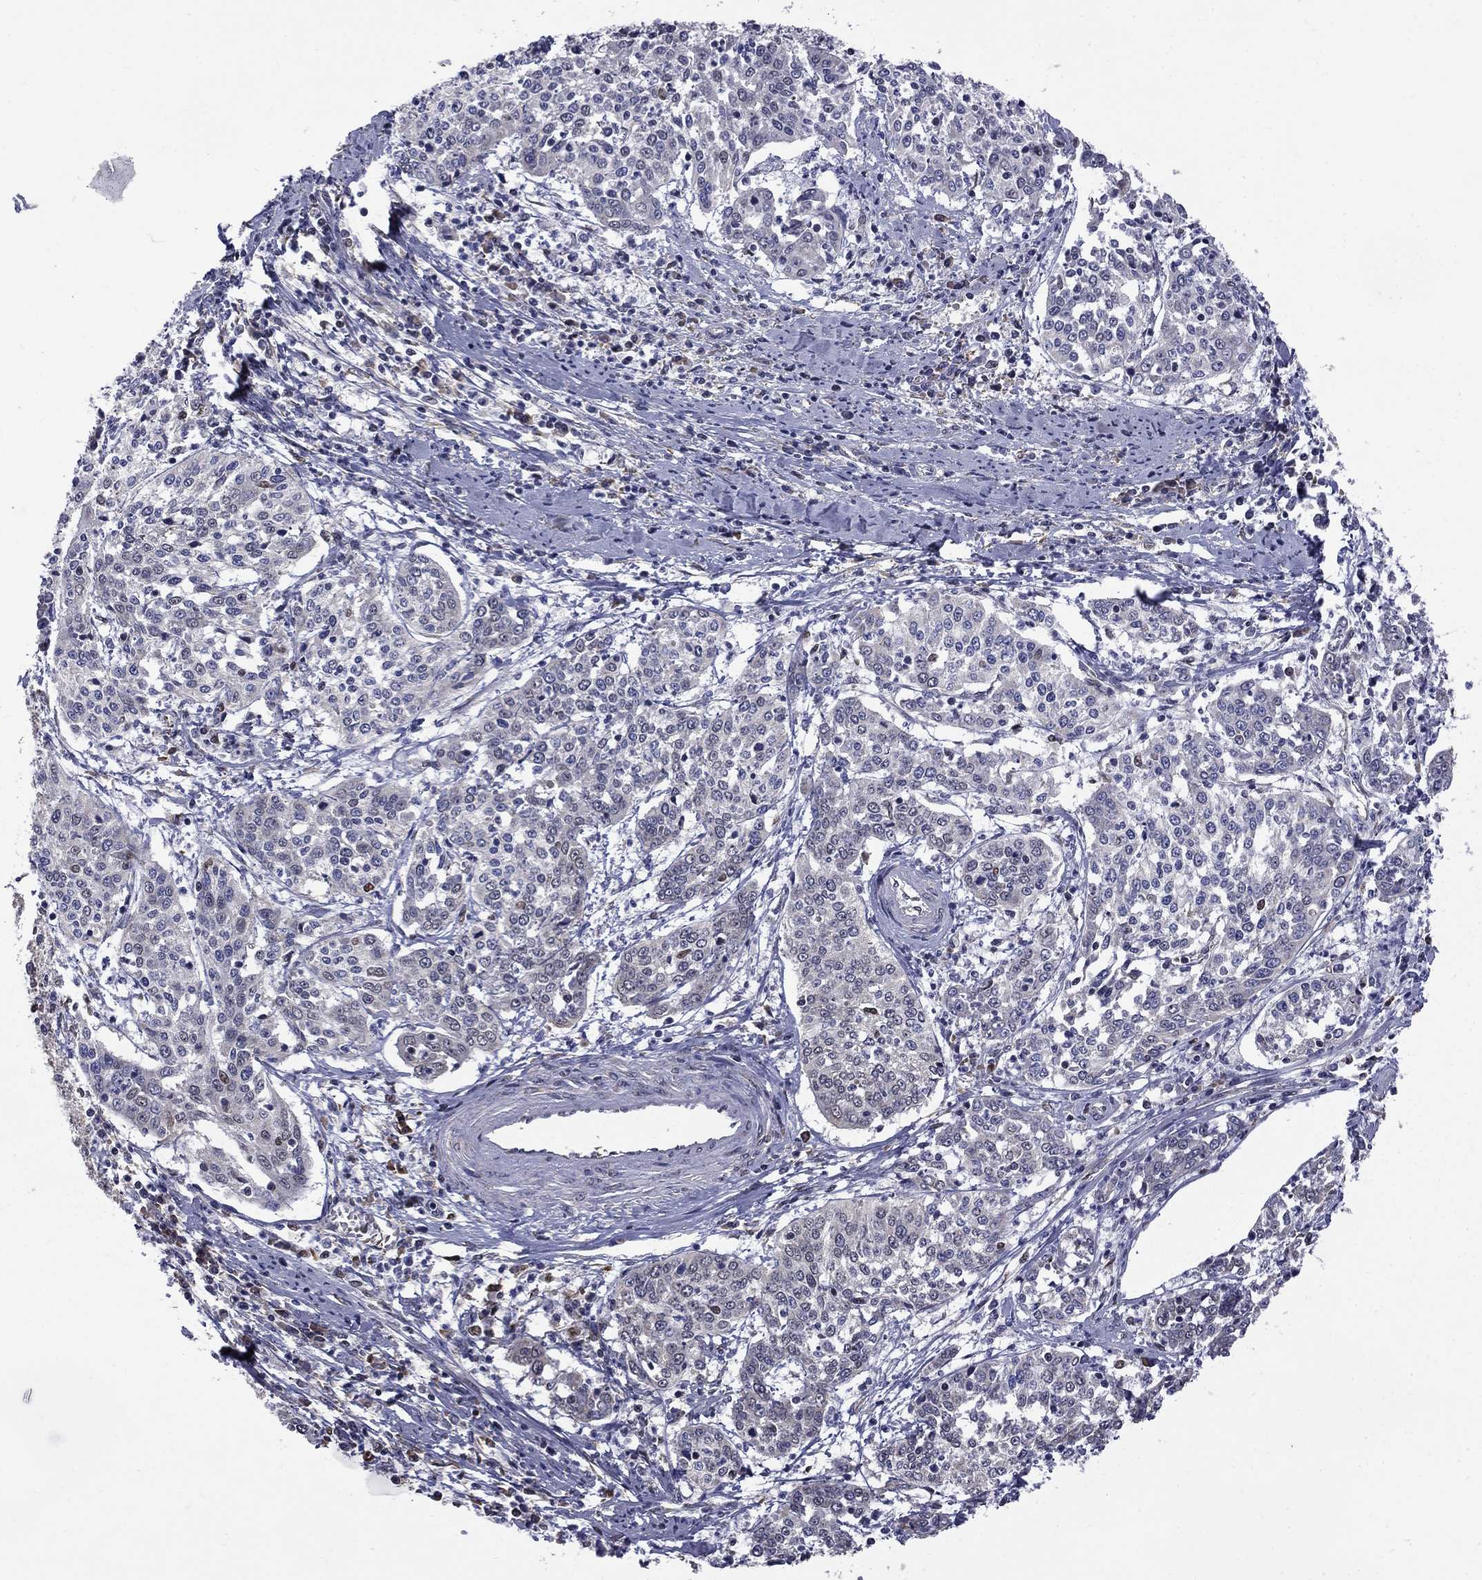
{"staining": {"intensity": "negative", "quantity": "none", "location": "none"}, "tissue": "cervical cancer", "cell_type": "Tumor cells", "image_type": "cancer", "snomed": [{"axis": "morphology", "description": "Squamous cell carcinoma, NOS"}, {"axis": "topography", "description": "Cervix"}], "caption": "An immunohistochemistry (IHC) image of squamous cell carcinoma (cervical) is shown. There is no staining in tumor cells of squamous cell carcinoma (cervical).", "gene": "HSPB2", "patient": {"sex": "female", "age": 41}}